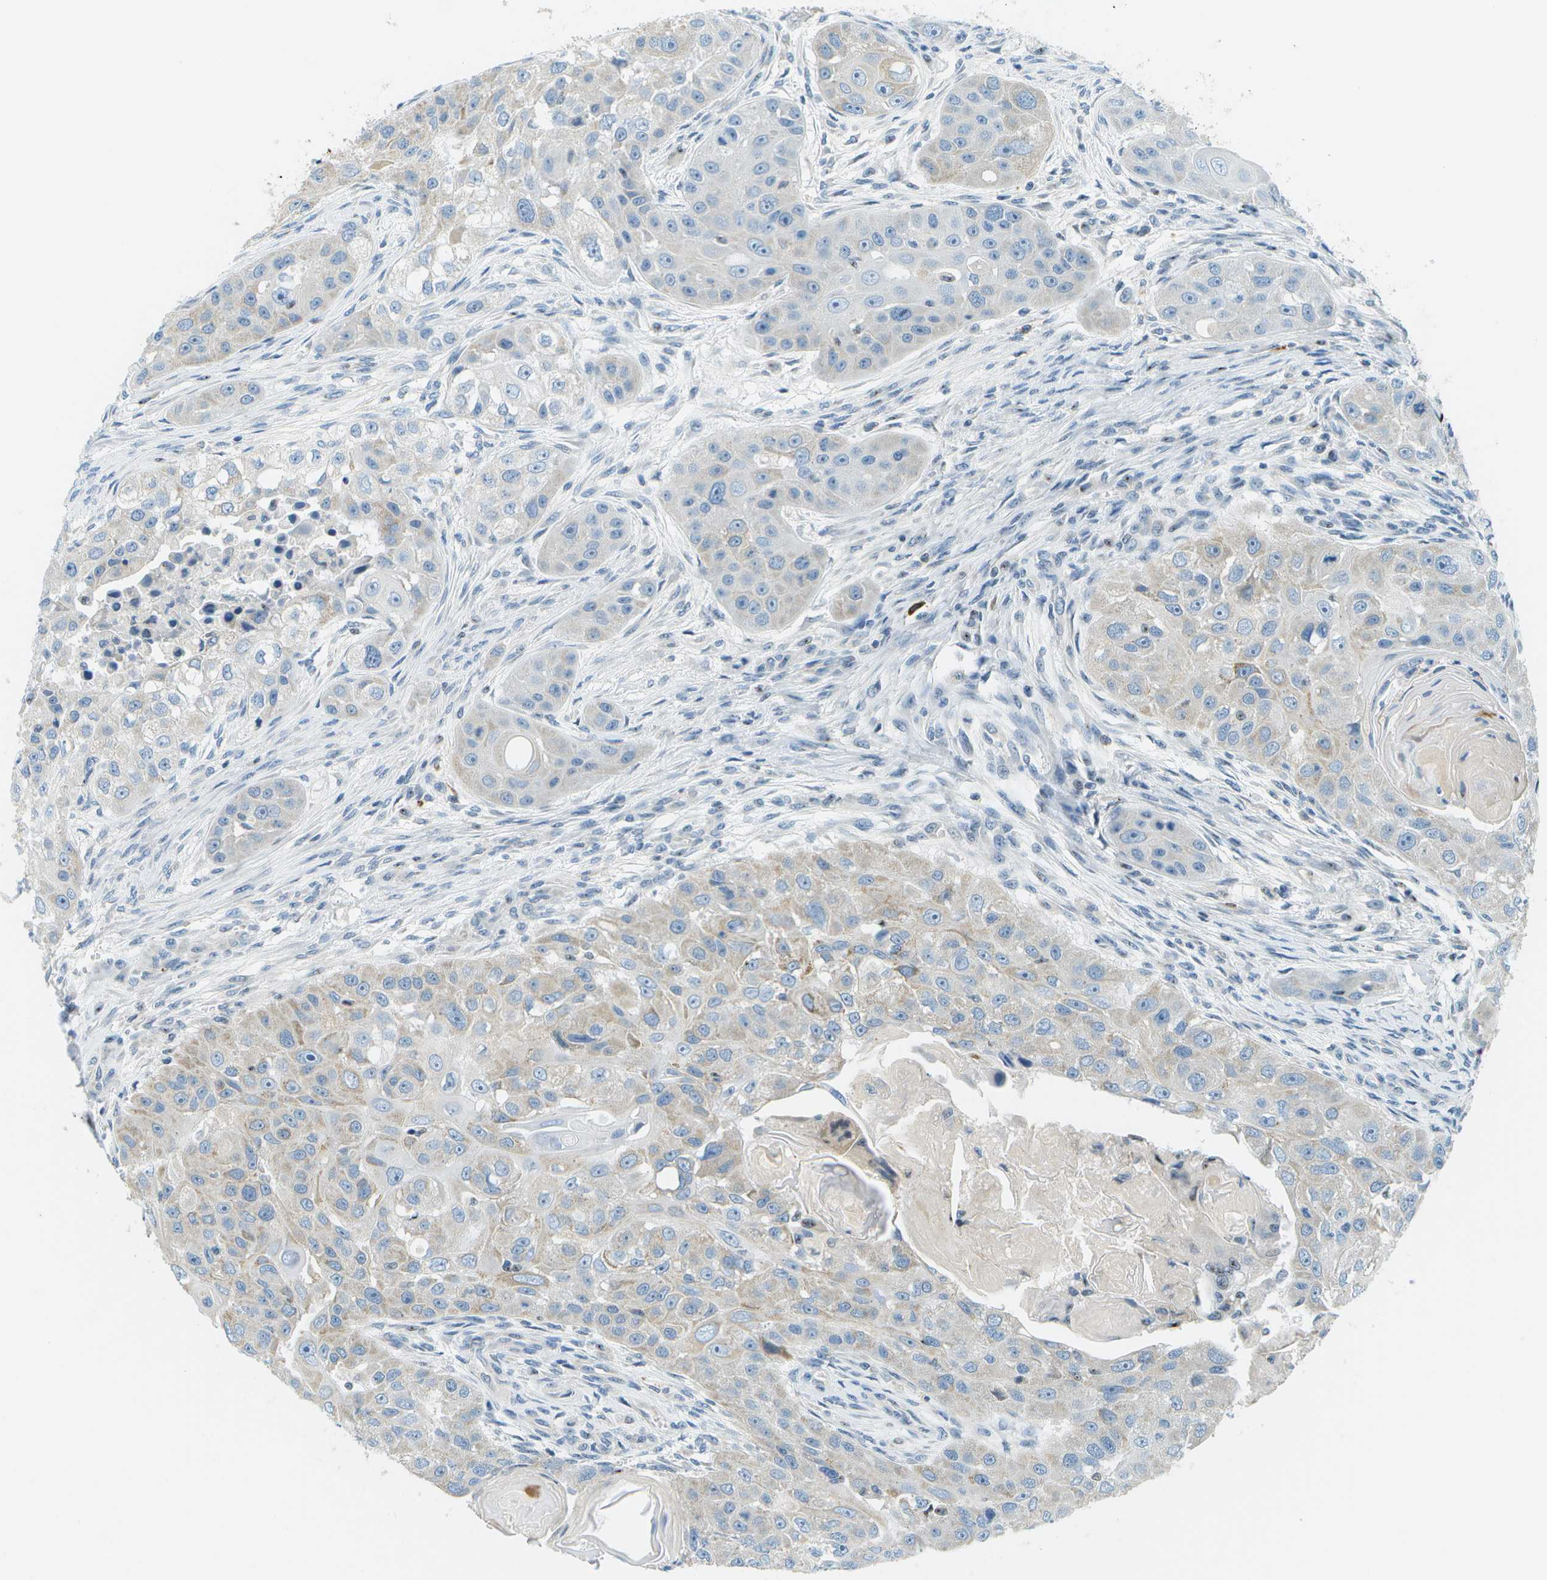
{"staining": {"intensity": "weak", "quantity": "<25%", "location": "cytoplasmic/membranous"}, "tissue": "head and neck cancer", "cell_type": "Tumor cells", "image_type": "cancer", "snomed": [{"axis": "morphology", "description": "Normal tissue, NOS"}, {"axis": "morphology", "description": "Squamous cell carcinoma, NOS"}, {"axis": "topography", "description": "Skeletal muscle"}, {"axis": "topography", "description": "Head-Neck"}], "caption": "Tumor cells are negative for brown protein staining in head and neck squamous cell carcinoma. (DAB IHC with hematoxylin counter stain).", "gene": "PTGIS", "patient": {"sex": "male", "age": 51}}